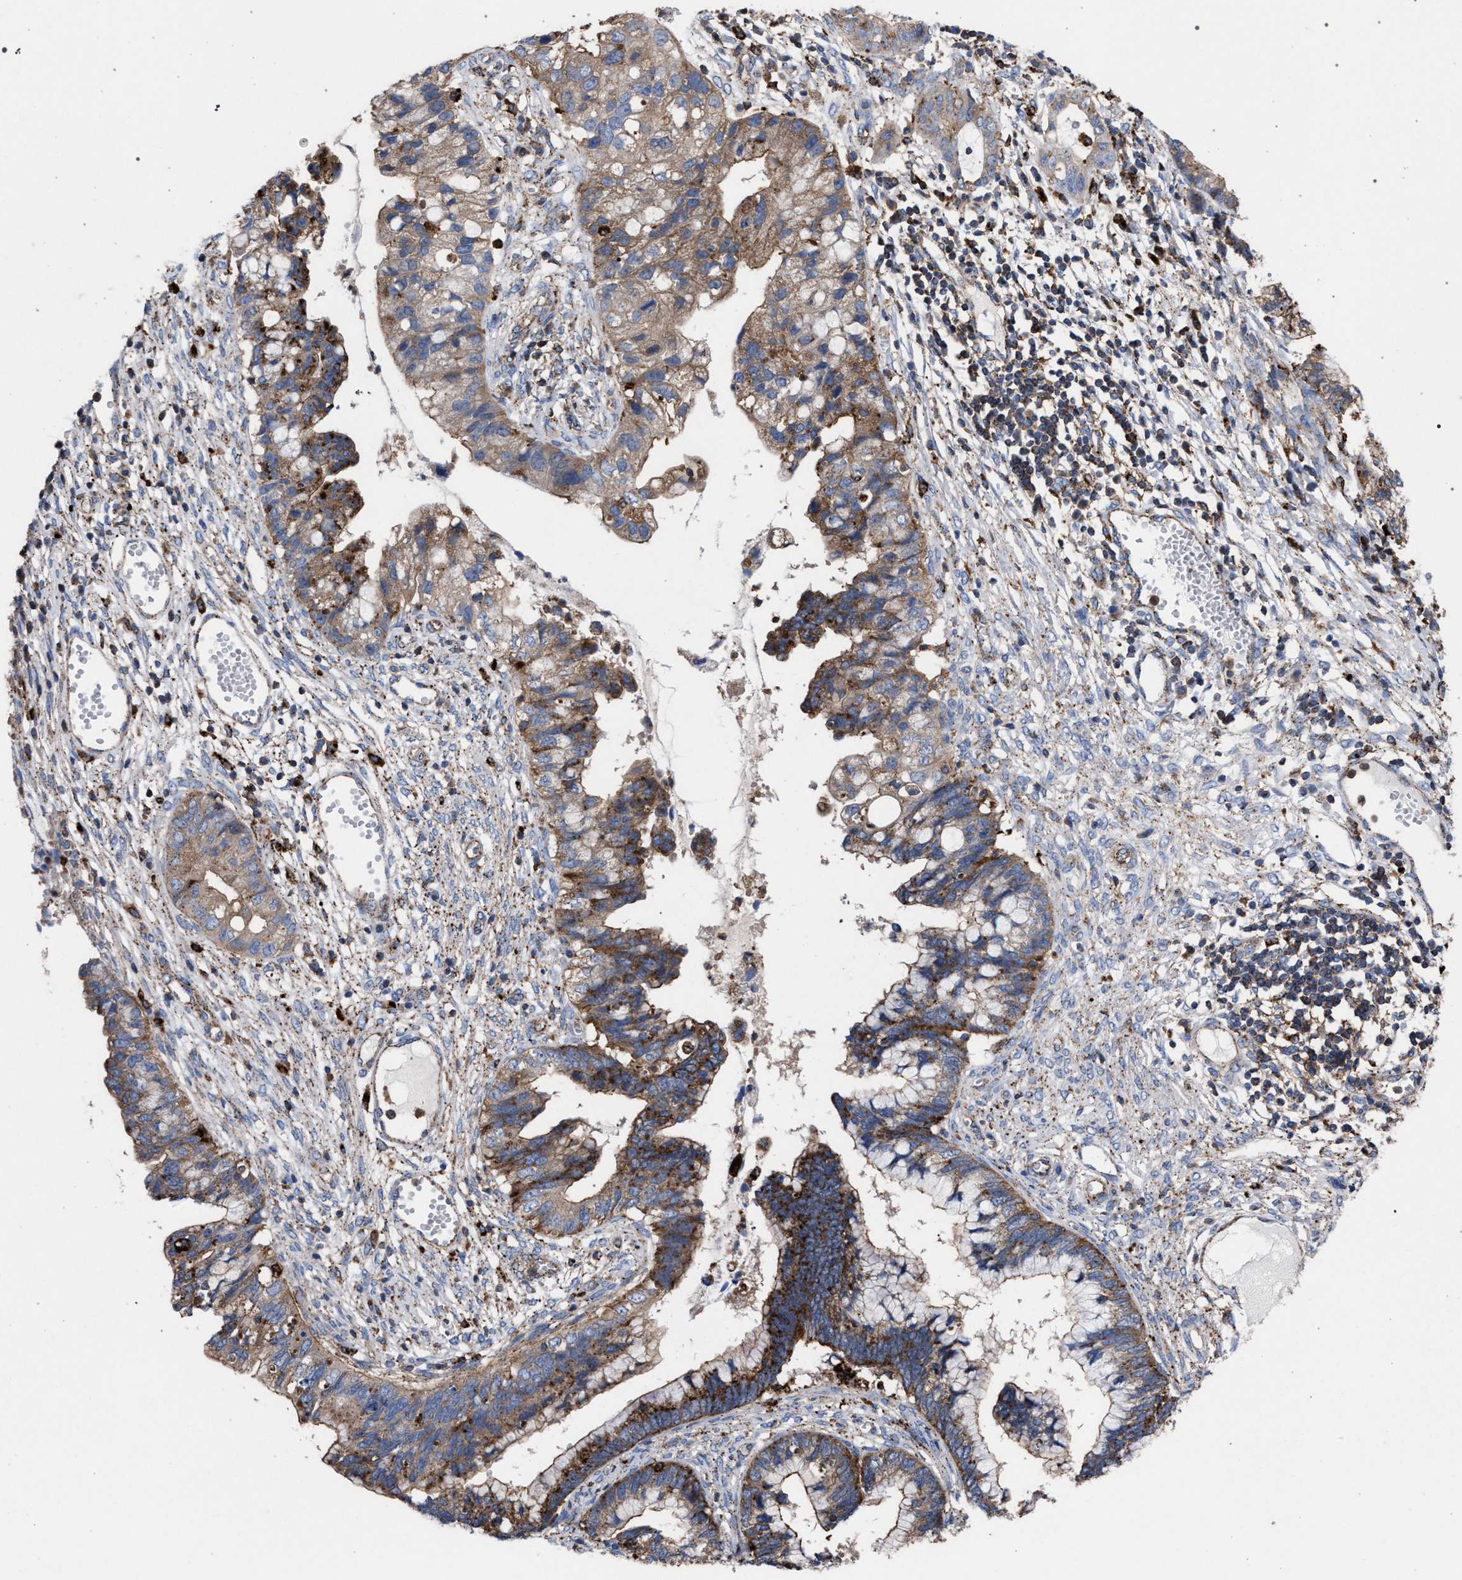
{"staining": {"intensity": "moderate", "quantity": ">75%", "location": "cytoplasmic/membranous"}, "tissue": "cervical cancer", "cell_type": "Tumor cells", "image_type": "cancer", "snomed": [{"axis": "morphology", "description": "Adenocarcinoma, NOS"}, {"axis": "topography", "description": "Cervix"}], "caption": "Cervical cancer stained with DAB (3,3'-diaminobenzidine) IHC demonstrates medium levels of moderate cytoplasmic/membranous staining in about >75% of tumor cells.", "gene": "PPT1", "patient": {"sex": "female", "age": 44}}